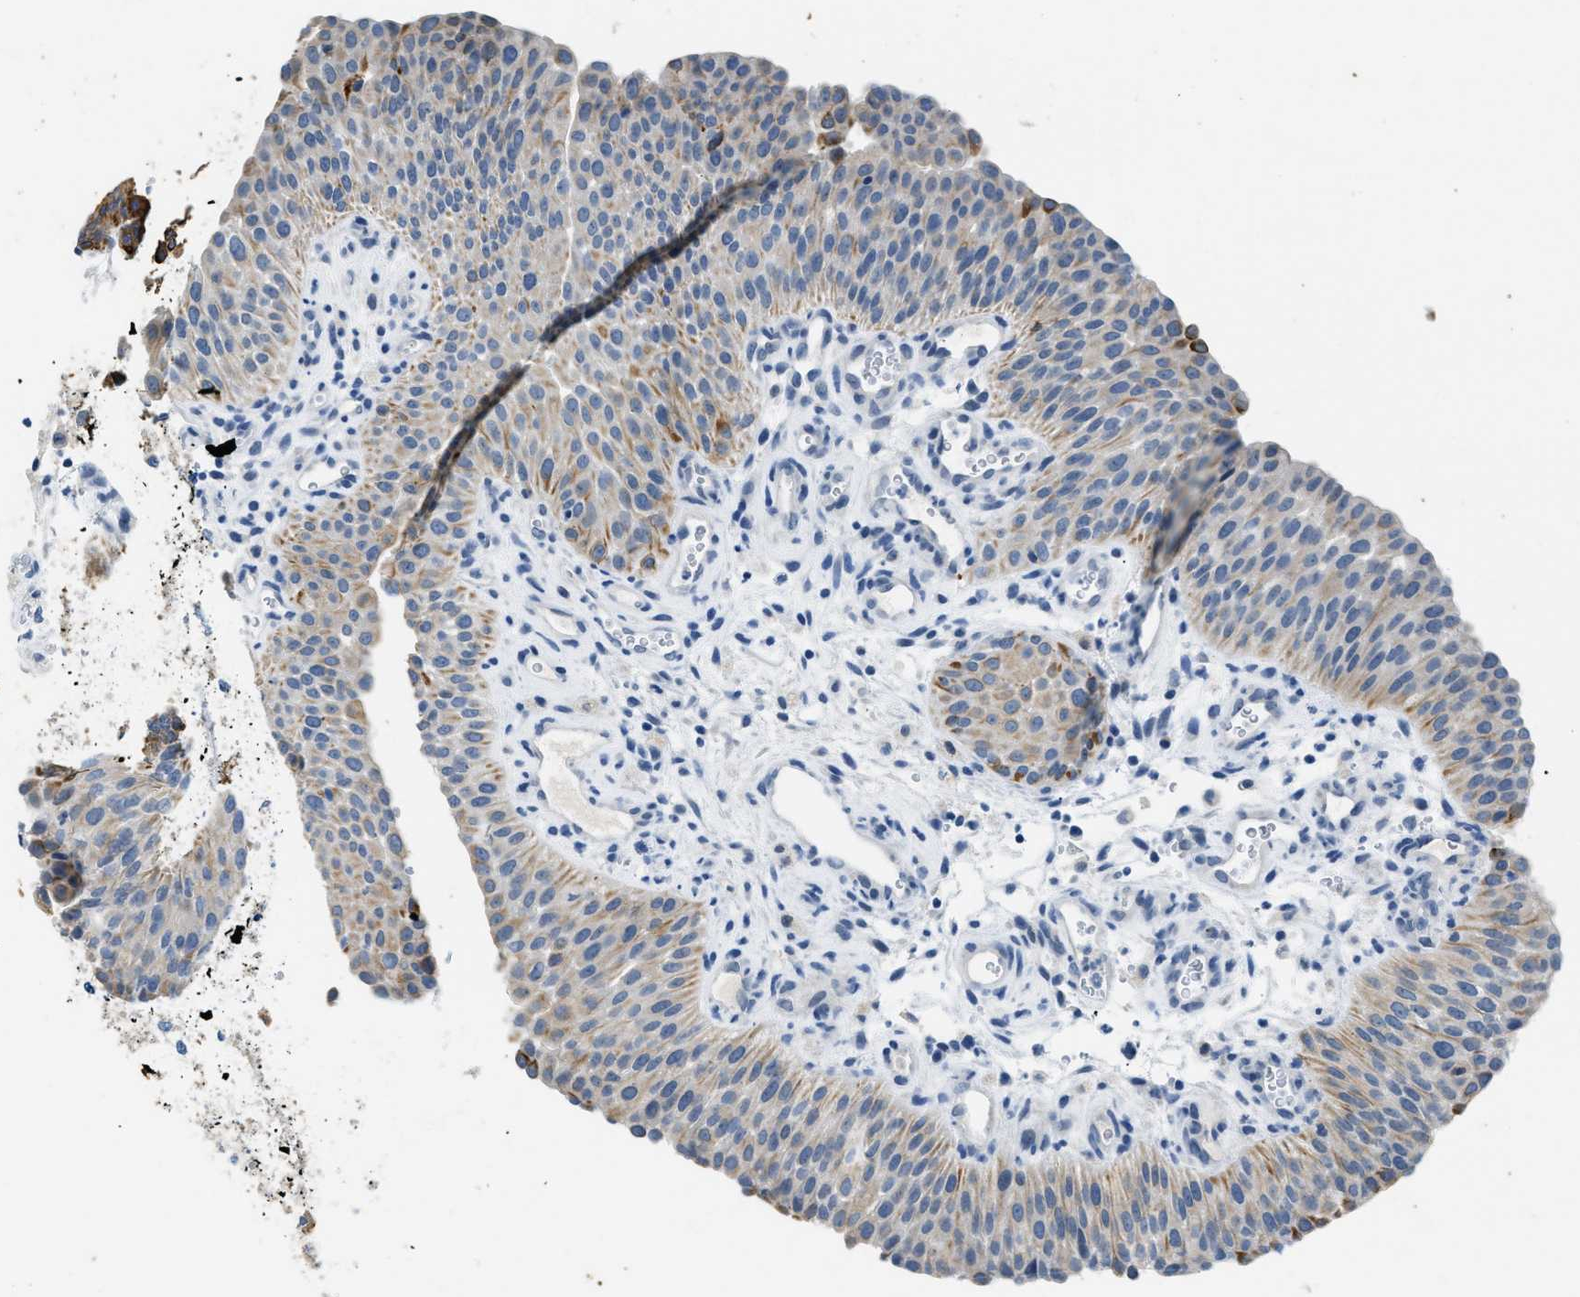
{"staining": {"intensity": "moderate", "quantity": "25%-75%", "location": "cytoplasmic/membranous"}, "tissue": "urothelial cancer", "cell_type": "Tumor cells", "image_type": "cancer", "snomed": [{"axis": "morphology", "description": "Urothelial carcinoma, Low grade"}, {"axis": "morphology", "description": "Urothelial carcinoma, High grade"}, {"axis": "topography", "description": "Urinary bladder"}], "caption": "Urothelial cancer was stained to show a protein in brown. There is medium levels of moderate cytoplasmic/membranous staining in approximately 25%-75% of tumor cells.", "gene": "CFAP20", "patient": {"sex": "male", "age": 35}}